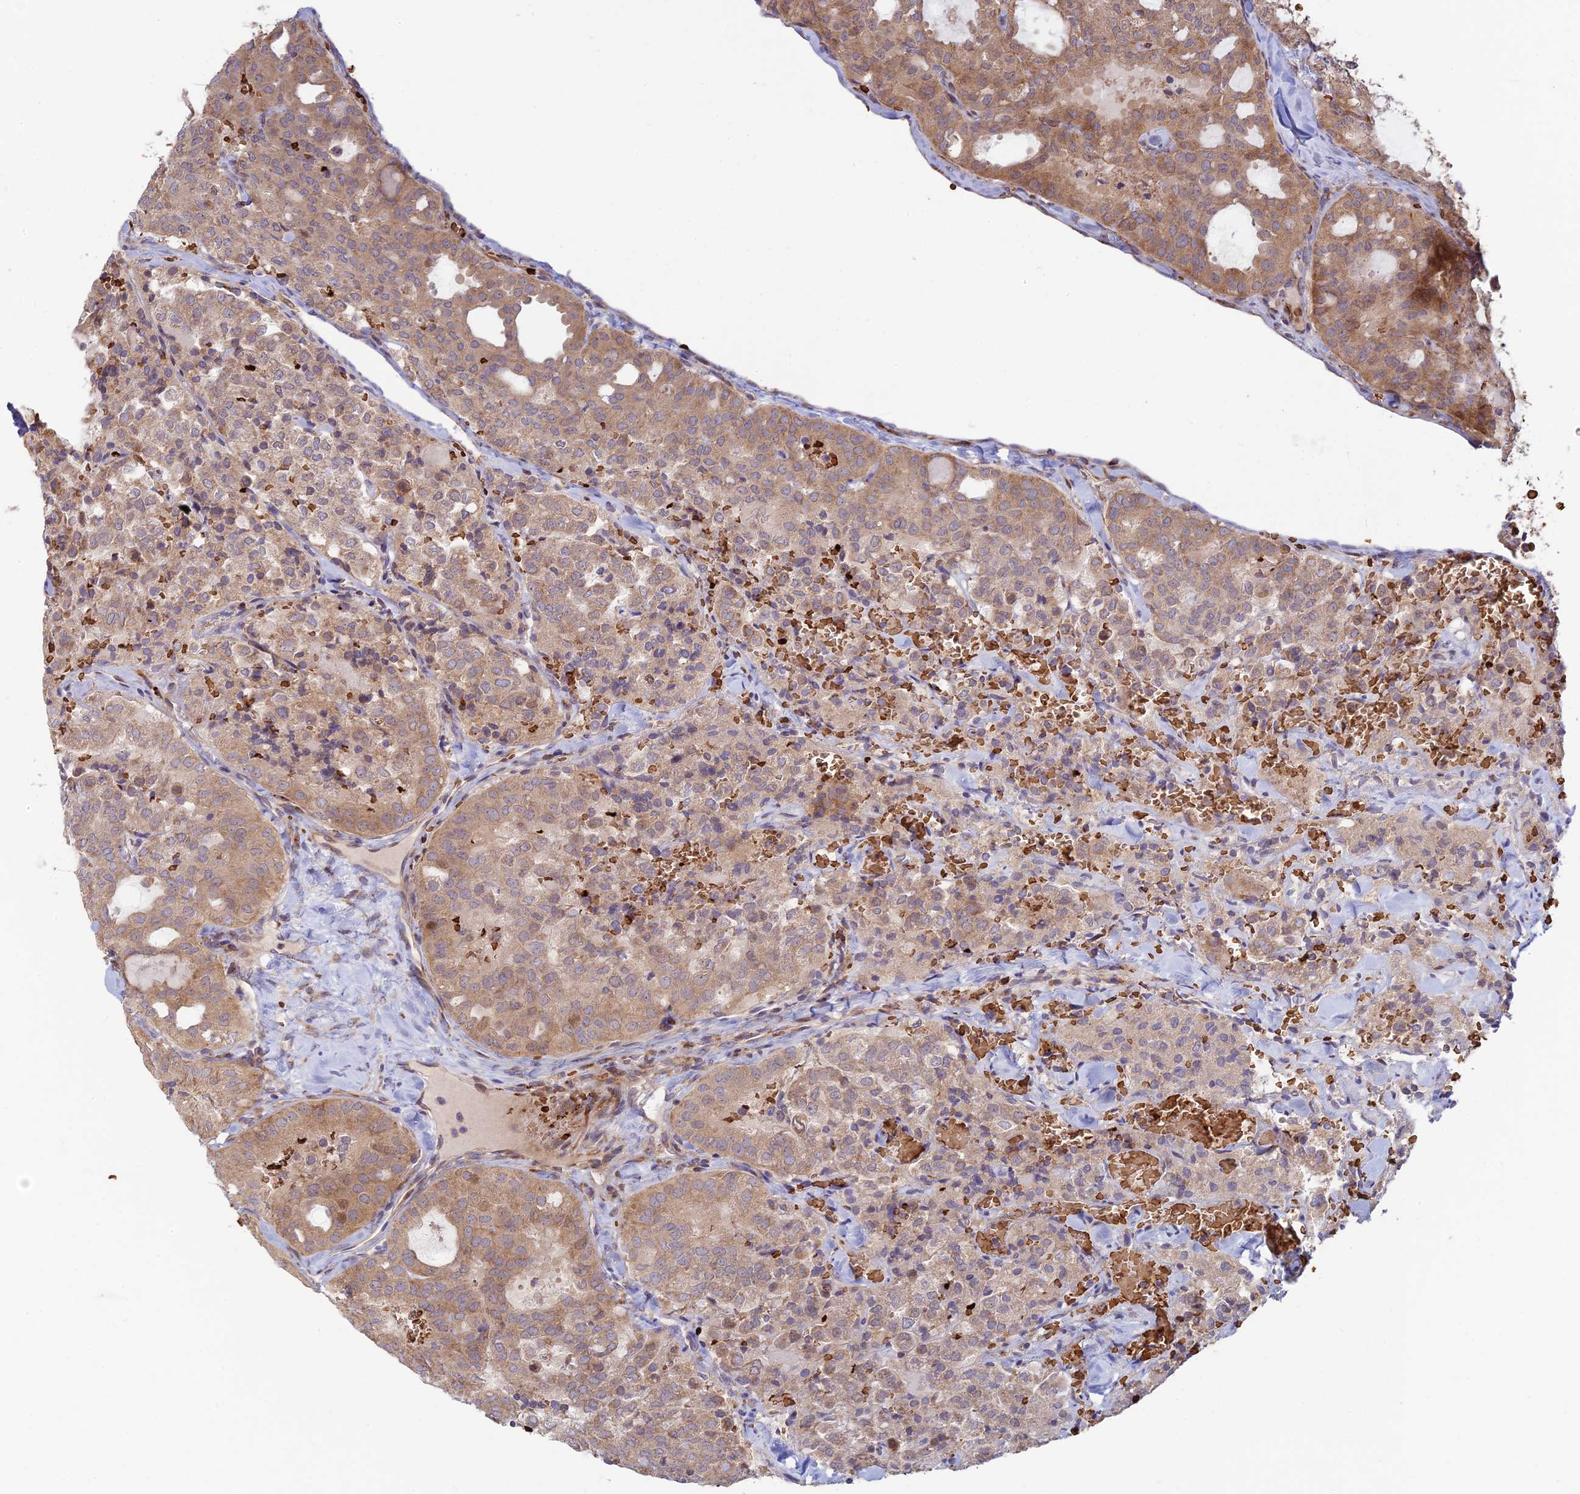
{"staining": {"intensity": "moderate", "quantity": ">75%", "location": "cytoplasmic/membranous,nuclear"}, "tissue": "thyroid cancer", "cell_type": "Tumor cells", "image_type": "cancer", "snomed": [{"axis": "morphology", "description": "Follicular adenoma carcinoma, NOS"}, {"axis": "topography", "description": "Thyroid gland"}], "caption": "Immunohistochemistry (IHC) (DAB (3,3'-diaminobenzidine)) staining of thyroid follicular adenoma carcinoma exhibits moderate cytoplasmic/membranous and nuclear protein expression in about >75% of tumor cells.", "gene": "UFSP2", "patient": {"sex": "male", "age": 75}}